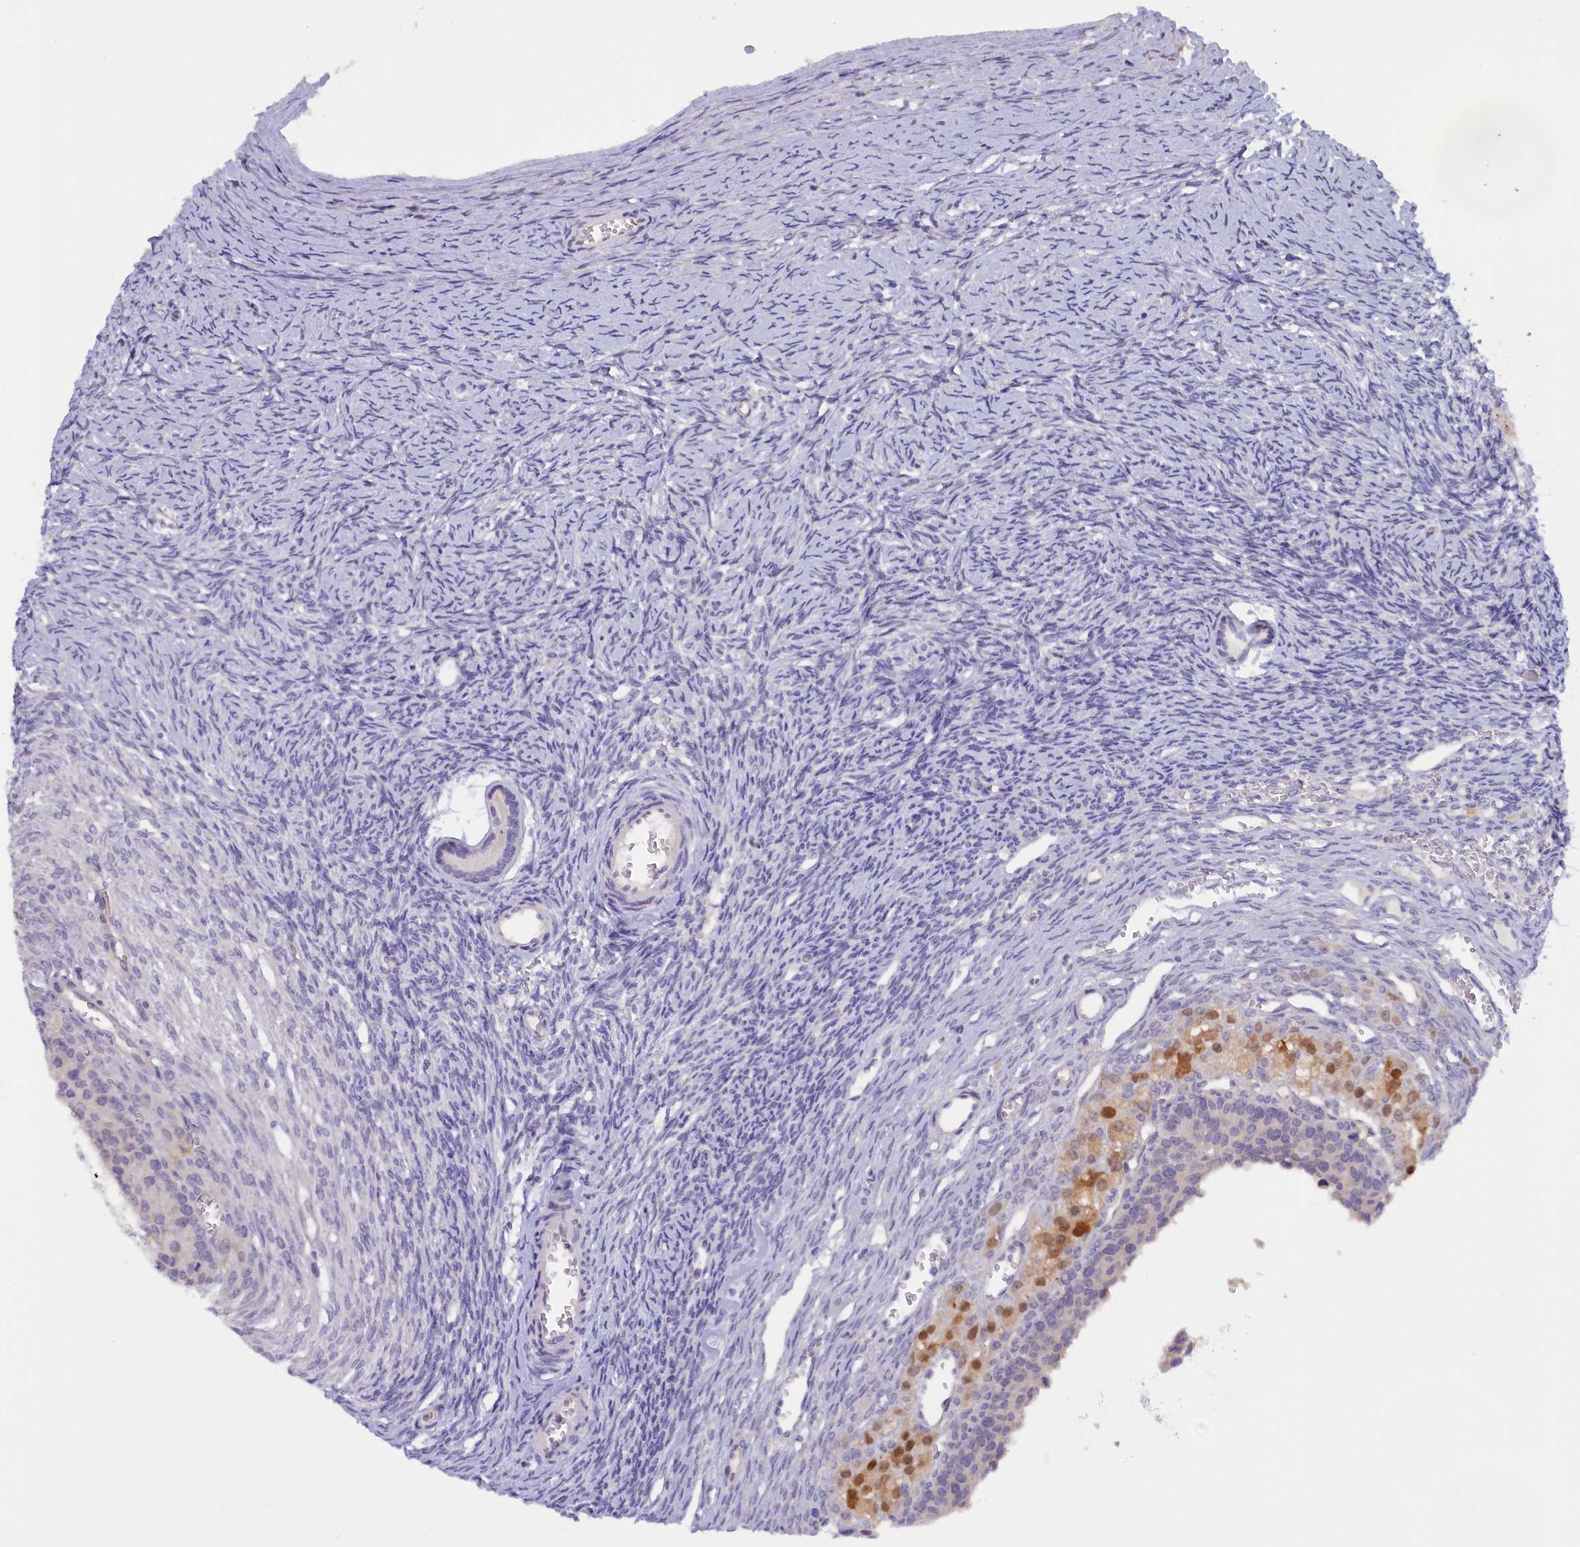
{"staining": {"intensity": "negative", "quantity": "none", "location": "none"}, "tissue": "ovary", "cell_type": "Ovarian stroma cells", "image_type": "normal", "snomed": [{"axis": "morphology", "description": "Normal tissue, NOS"}, {"axis": "topography", "description": "Ovary"}], "caption": "IHC photomicrograph of unremarkable ovary: ovary stained with DAB (3,3'-diaminobenzidine) reveals no significant protein positivity in ovarian stroma cells.", "gene": "ZSWIM4", "patient": {"sex": "female", "age": 39}}